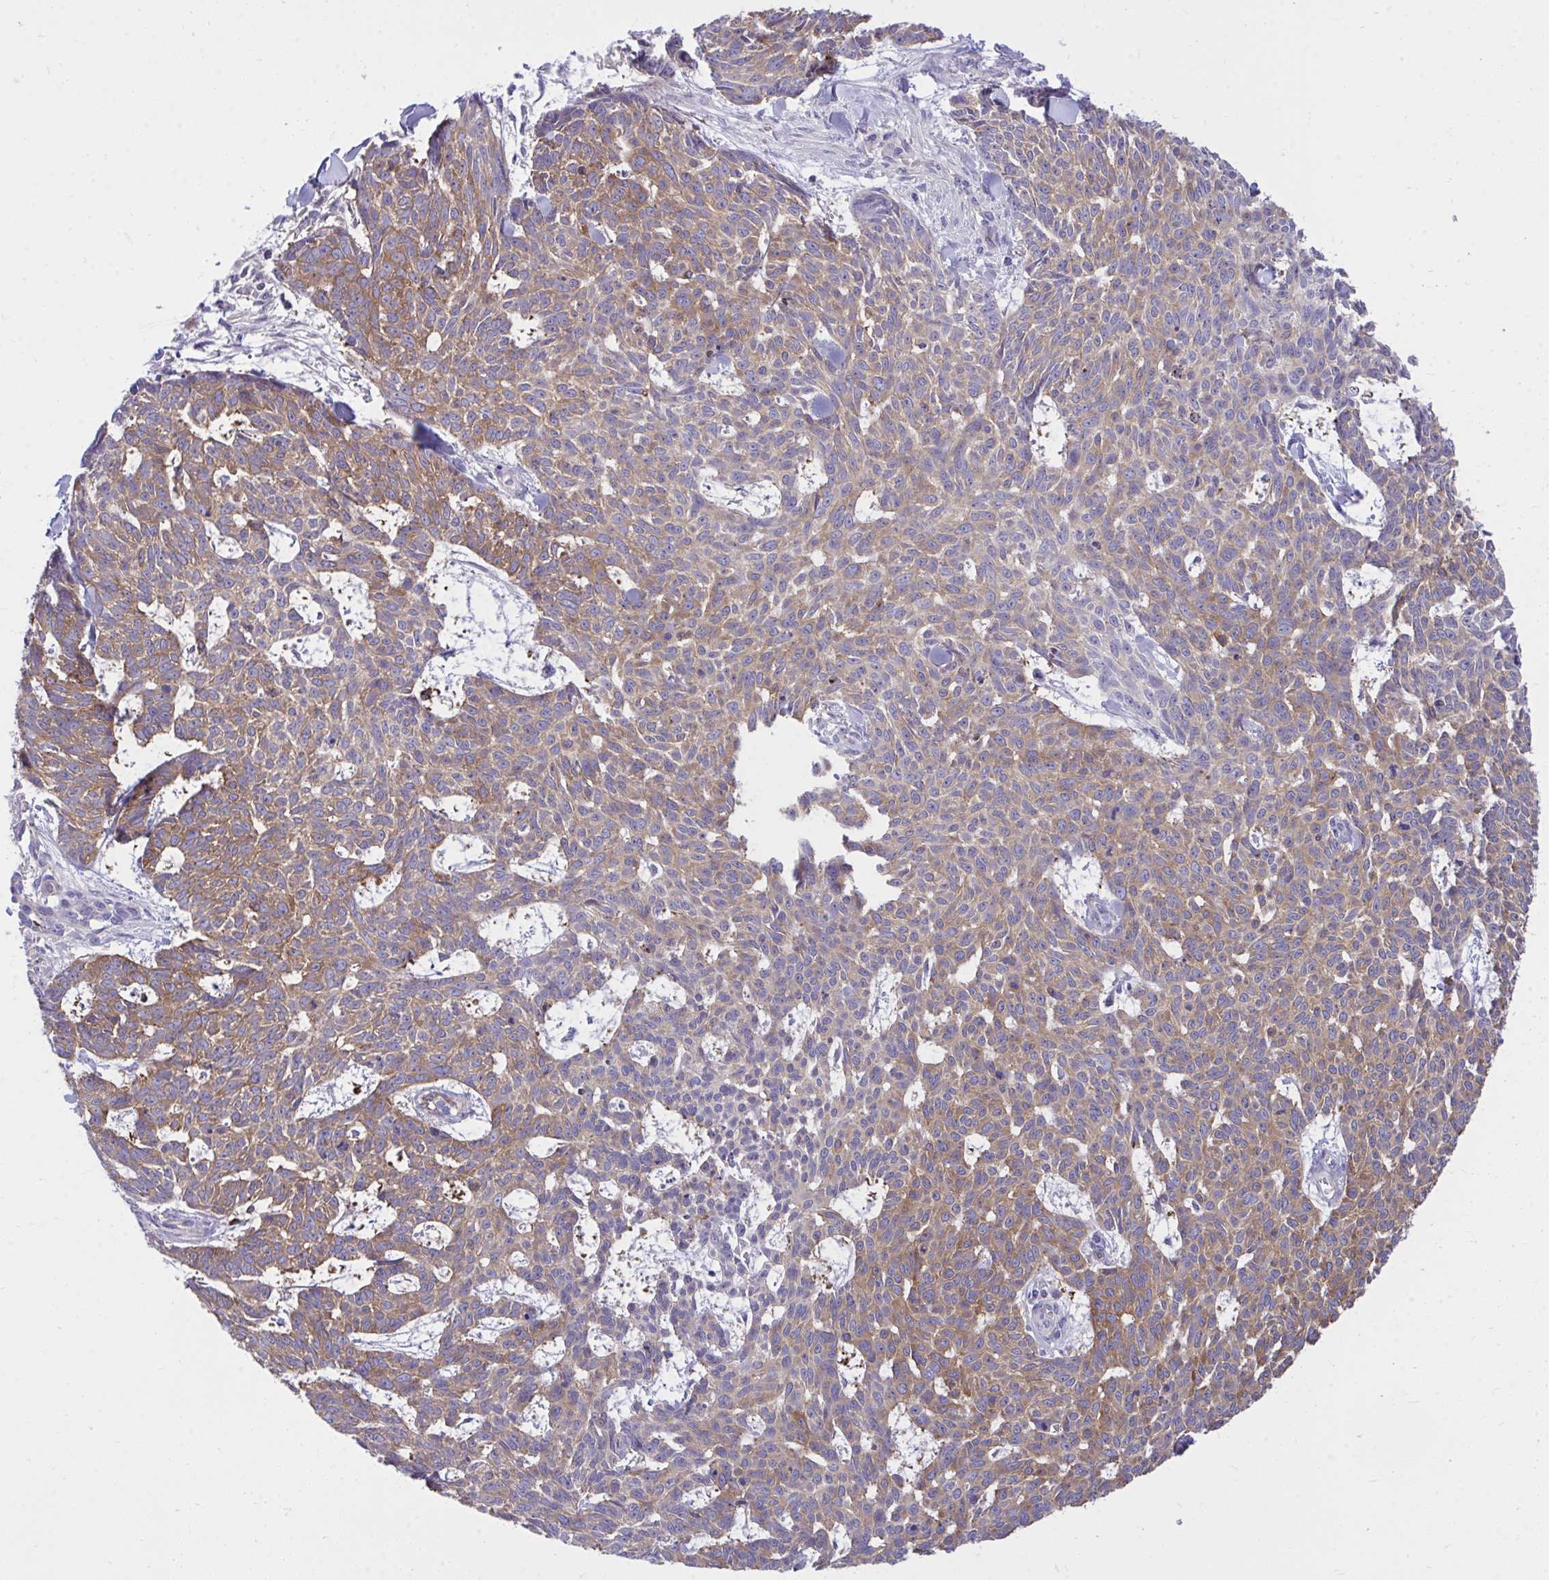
{"staining": {"intensity": "moderate", "quantity": "25%-75%", "location": "cytoplasmic/membranous"}, "tissue": "skin cancer", "cell_type": "Tumor cells", "image_type": "cancer", "snomed": [{"axis": "morphology", "description": "Basal cell carcinoma"}, {"axis": "topography", "description": "Skin"}], "caption": "Brown immunohistochemical staining in human basal cell carcinoma (skin) reveals moderate cytoplasmic/membranous positivity in about 25%-75% of tumor cells. (DAB IHC, brown staining for protein, blue staining for nuclei).", "gene": "TP53I11", "patient": {"sex": "female", "age": 93}}